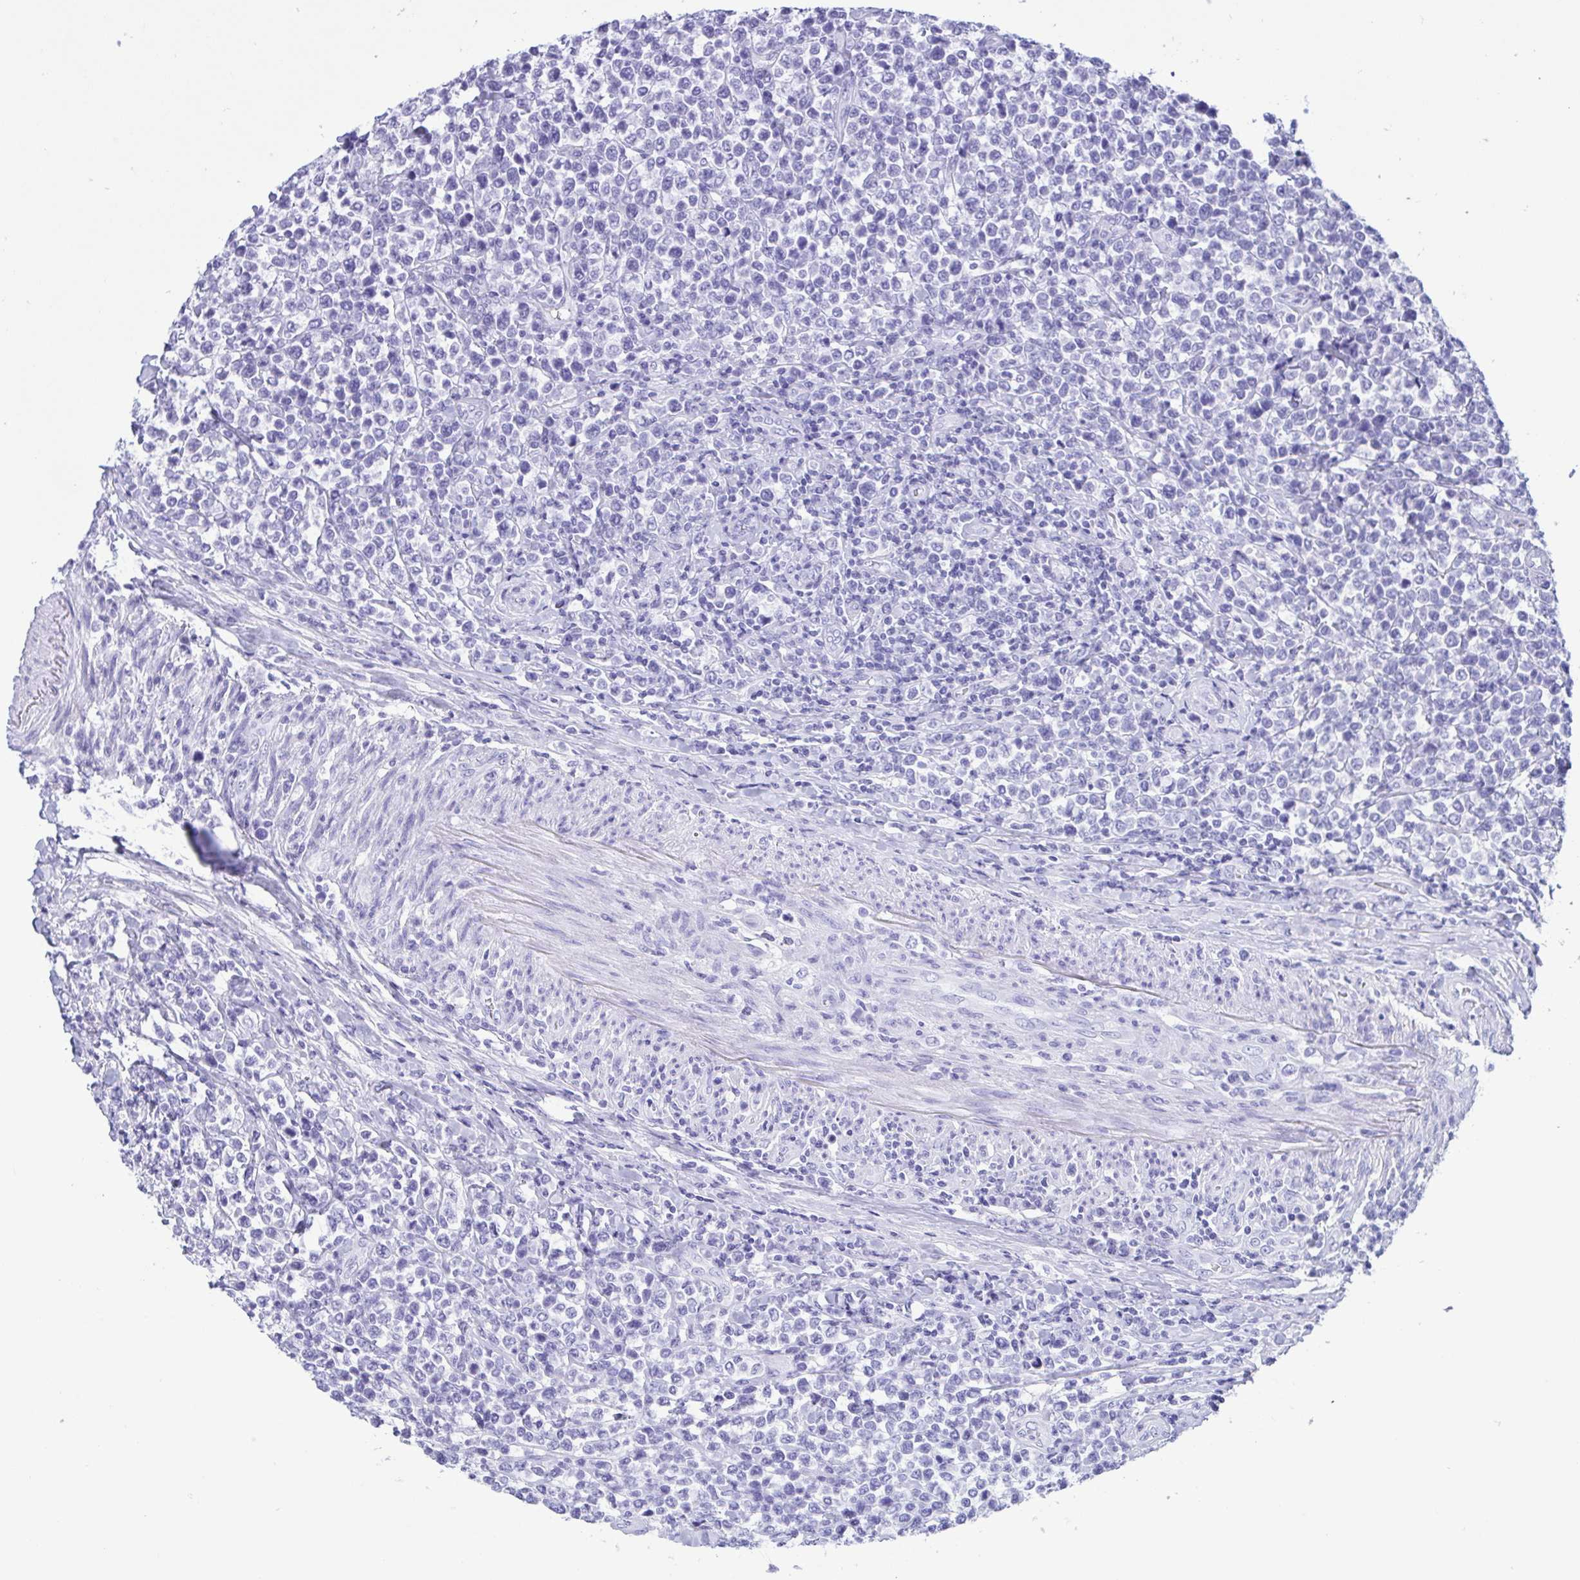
{"staining": {"intensity": "negative", "quantity": "none", "location": "none"}, "tissue": "lymphoma", "cell_type": "Tumor cells", "image_type": "cancer", "snomed": [{"axis": "morphology", "description": "Malignant lymphoma, non-Hodgkin's type, High grade"}, {"axis": "topography", "description": "Soft tissue"}], "caption": "Protein analysis of high-grade malignant lymphoma, non-Hodgkin's type reveals no significant expression in tumor cells.", "gene": "TSPY2", "patient": {"sex": "female", "age": 56}}